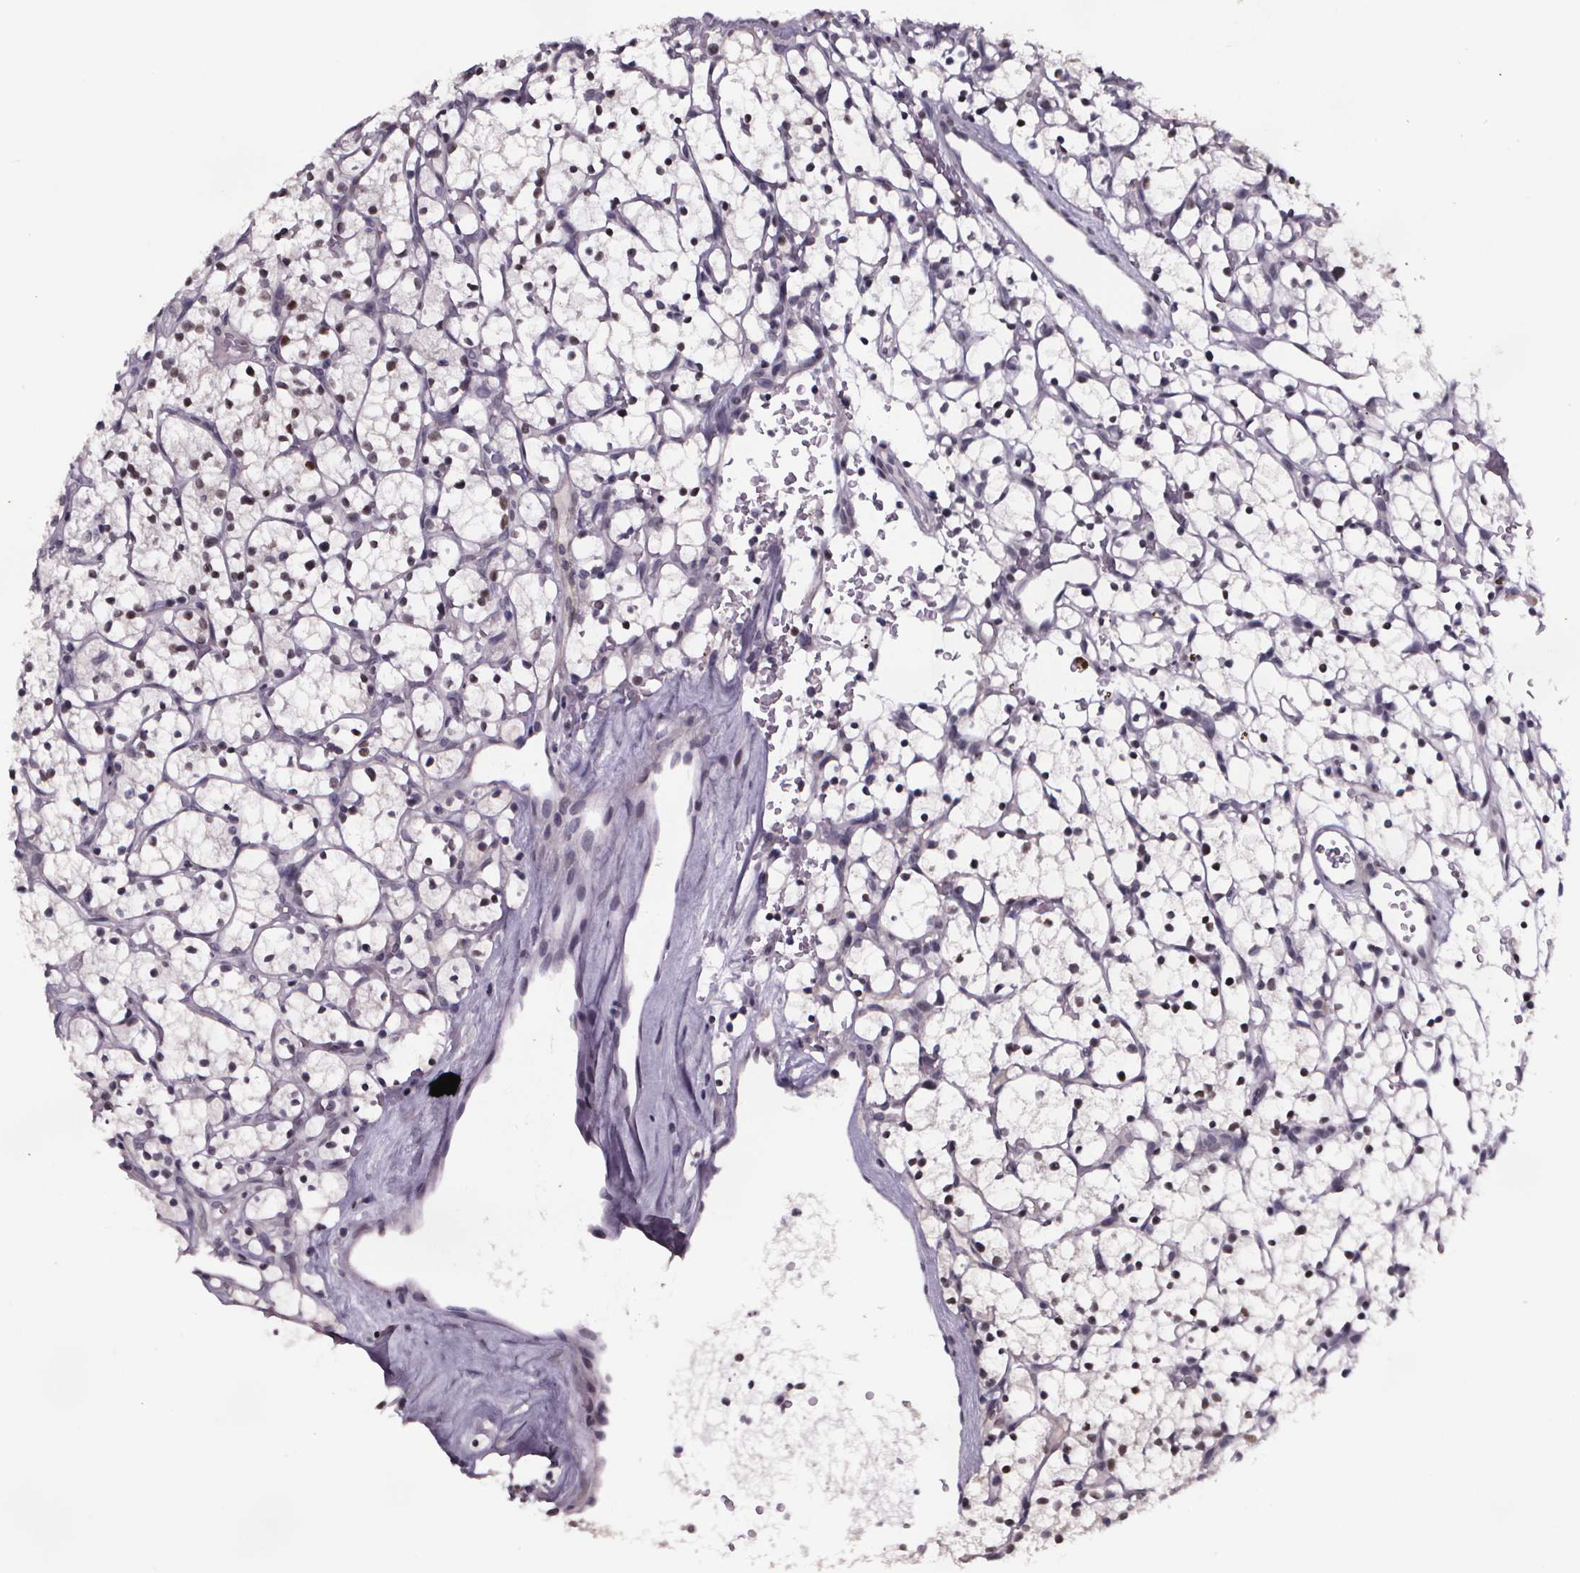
{"staining": {"intensity": "negative", "quantity": "none", "location": "none"}, "tissue": "renal cancer", "cell_type": "Tumor cells", "image_type": "cancer", "snomed": [{"axis": "morphology", "description": "Adenocarcinoma, NOS"}, {"axis": "topography", "description": "Kidney"}], "caption": "Immunohistochemistry (IHC) histopathology image of renal cancer stained for a protein (brown), which demonstrates no positivity in tumor cells.", "gene": "AR", "patient": {"sex": "female", "age": 64}}